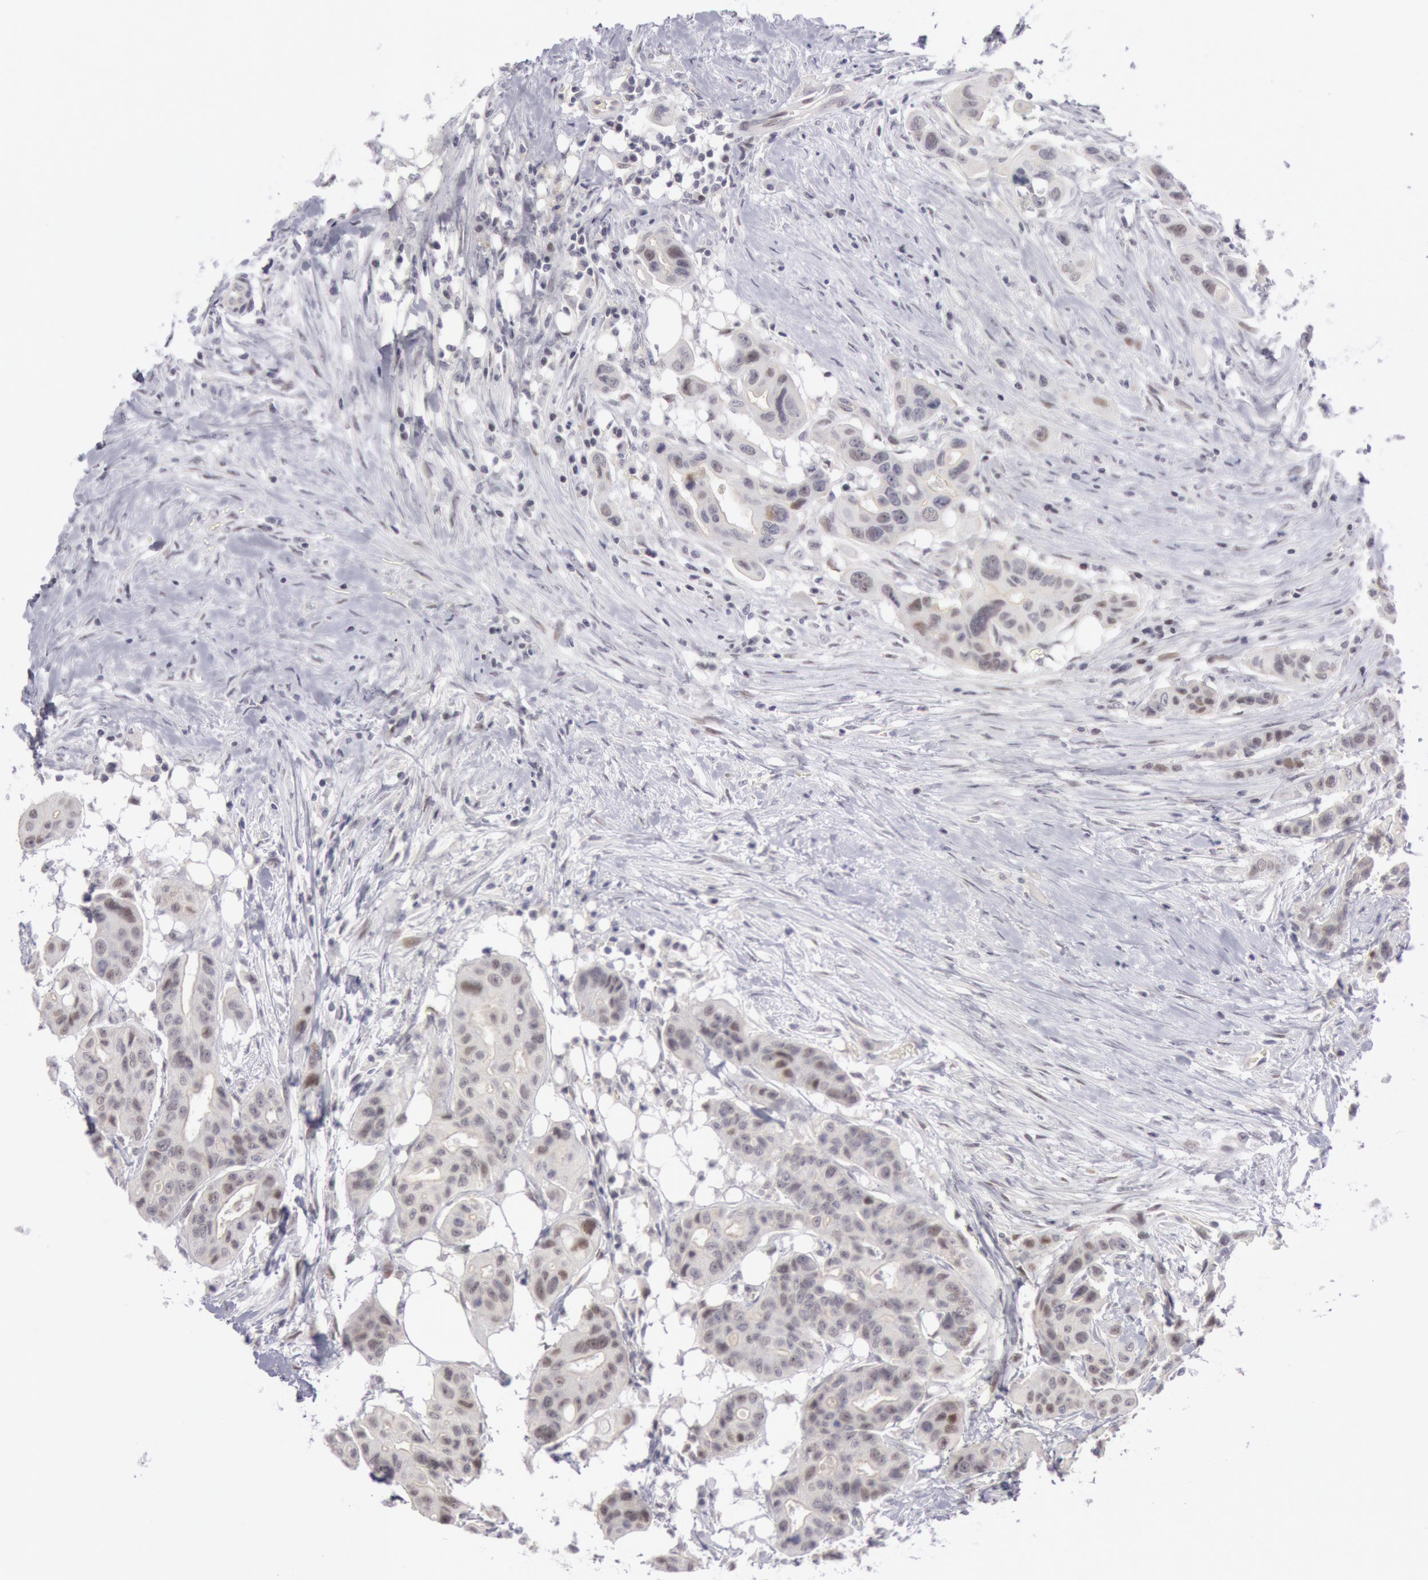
{"staining": {"intensity": "weak", "quantity": ">75%", "location": "cytoplasmic/membranous,nuclear"}, "tissue": "colorectal cancer", "cell_type": "Tumor cells", "image_type": "cancer", "snomed": [{"axis": "morphology", "description": "Adenocarcinoma, NOS"}, {"axis": "topography", "description": "Colon"}], "caption": "DAB (3,3'-diaminobenzidine) immunohistochemical staining of colorectal cancer shows weak cytoplasmic/membranous and nuclear protein staining in approximately >75% of tumor cells.", "gene": "JOSD1", "patient": {"sex": "female", "age": 70}}